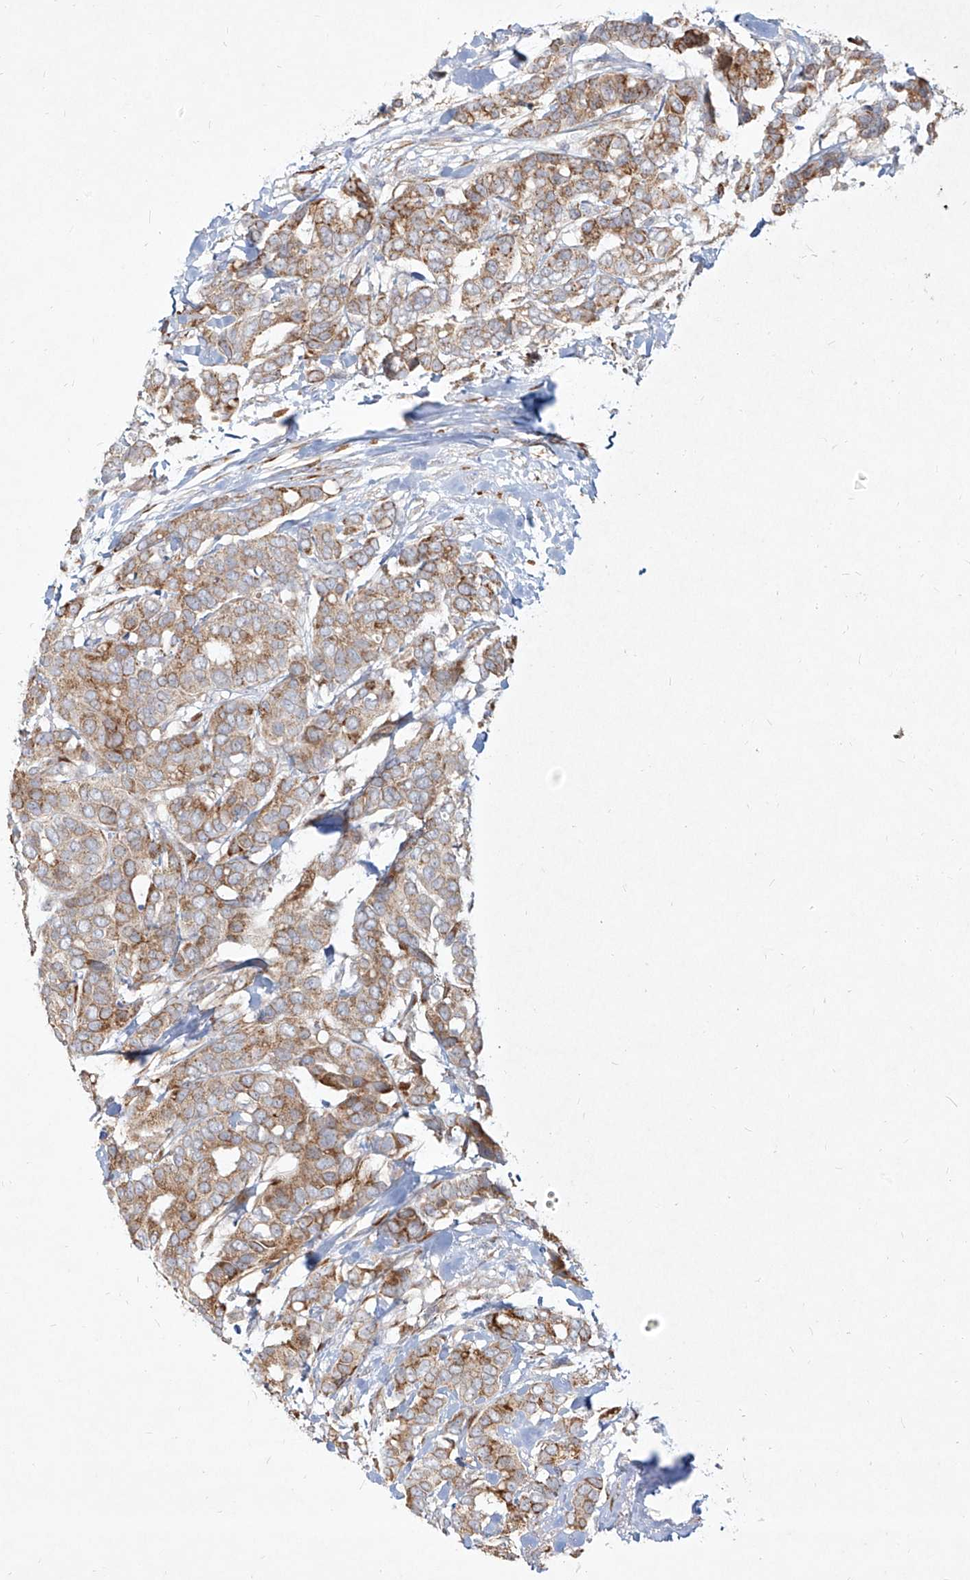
{"staining": {"intensity": "moderate", "quantity": ">75%", "location": "cytoplasmic/membranous"}, "tissue": "breast cancer", "cell_type": "Tumor cells", "image_type": "cancer", "snomed": [{"axis": "morphology", "description": "Duct carcinoma"}, {"axis": "topography", "description": "Breast"}], "caption": "Human breast intraductal carcinoma stained with a brown dye exhibits moderate cytoplasmic/membranous positive positivity in approximately >75% of tumor cells.", "gene": "CD209", "patient": {"sex": "female", "age": 87}}